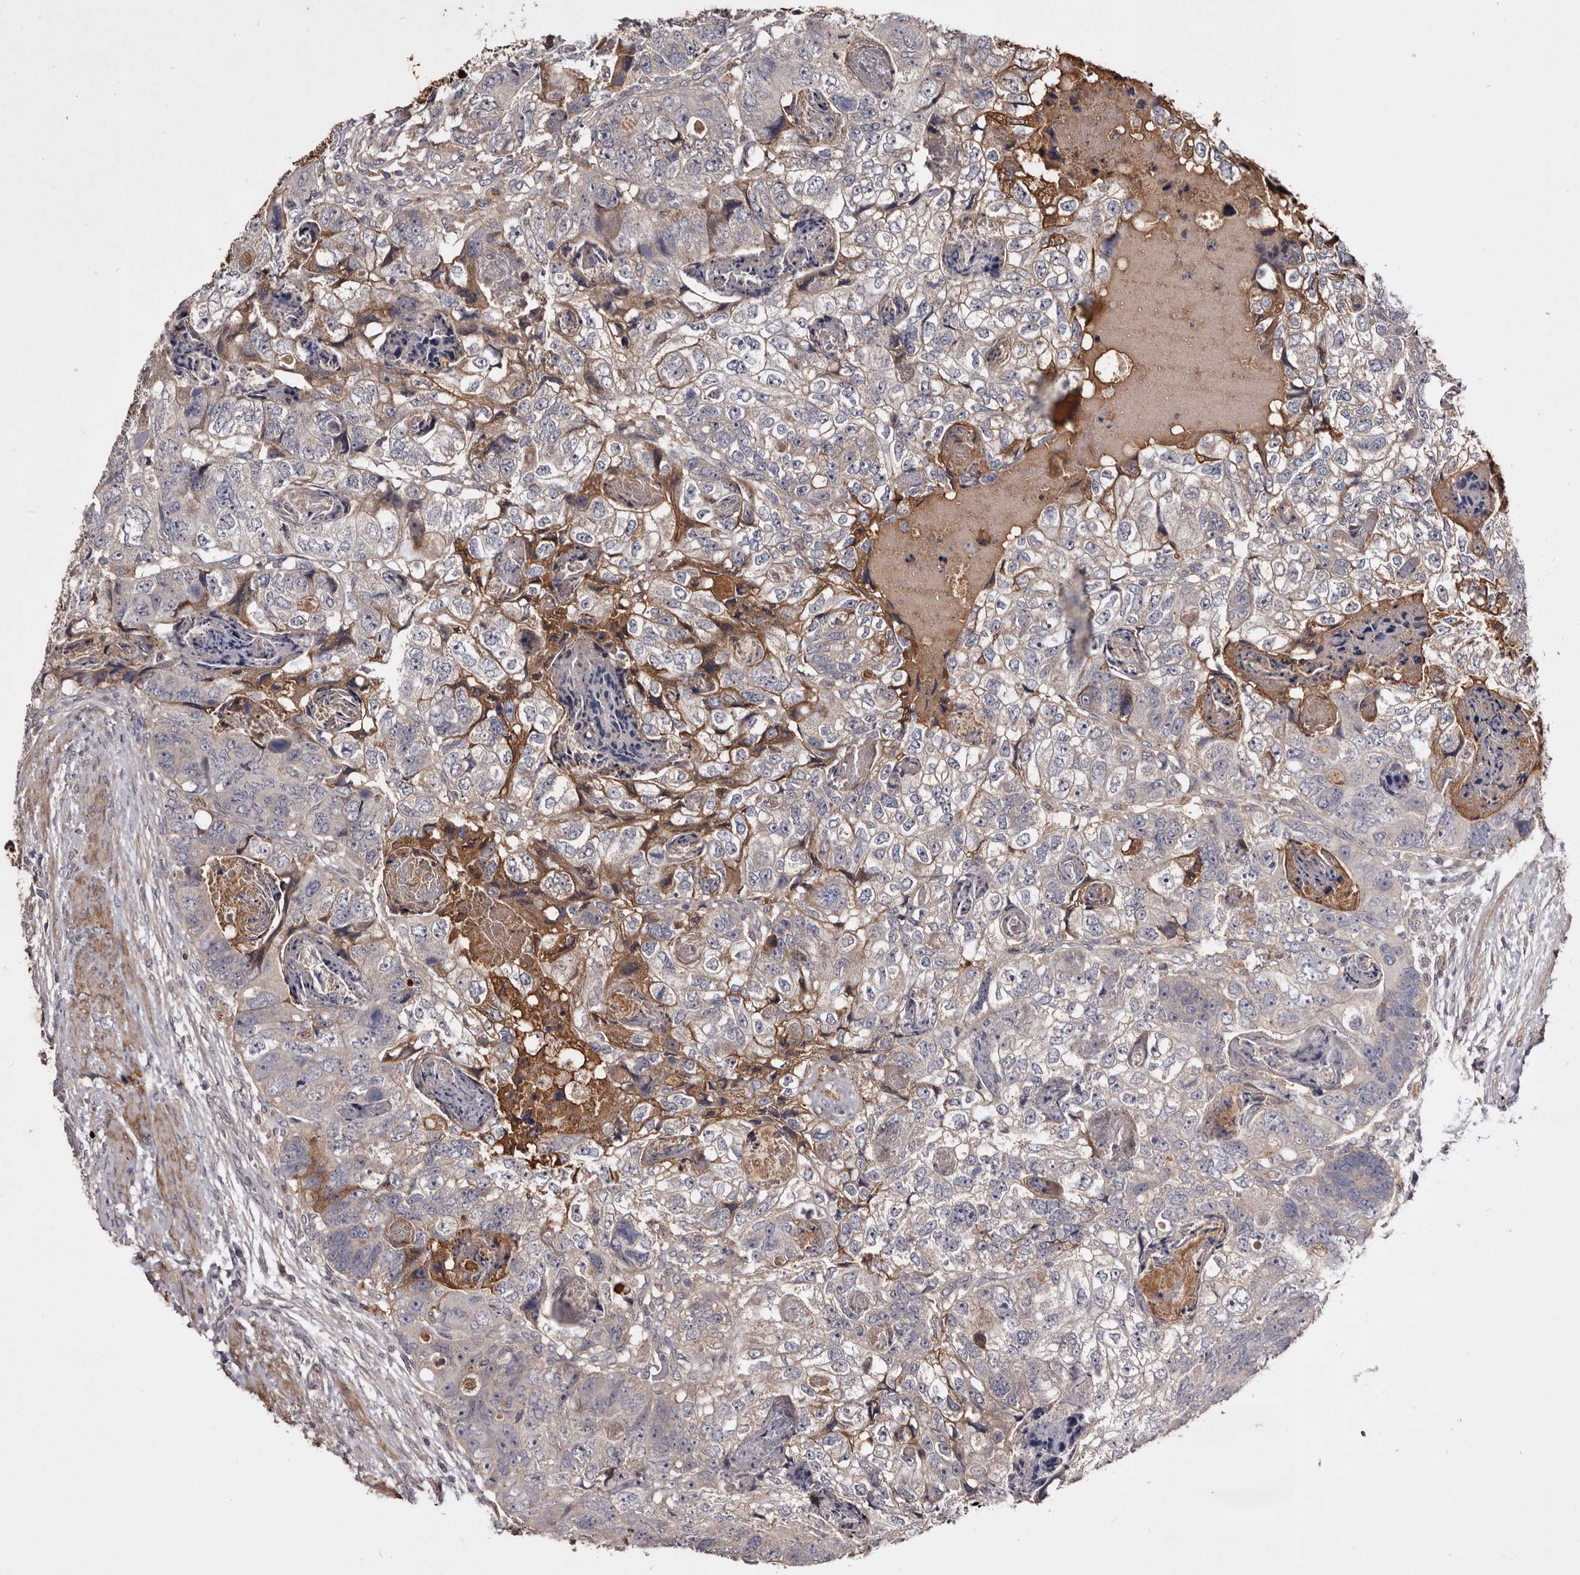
{"staining": {"intensity": "weak", "quantity": "<25%", "location": "cytoplasmic/membranous"}, "tissue": "colorectal cancer", "cell_type": "Tumor cells", "image_type": "cancer", "snomed": [{"axis": "morphology", "description": "Adenocarcinoma, NOS"}, {"axis": "topography", "description": "Rectum"}], "caption": "Immunohistochemical staining of human adenocarcinoma (colorectal) reveals no significant staining in tumor cells.", "gene": "CYP1B1", "patient": {"sex": "male", "age": 59}}